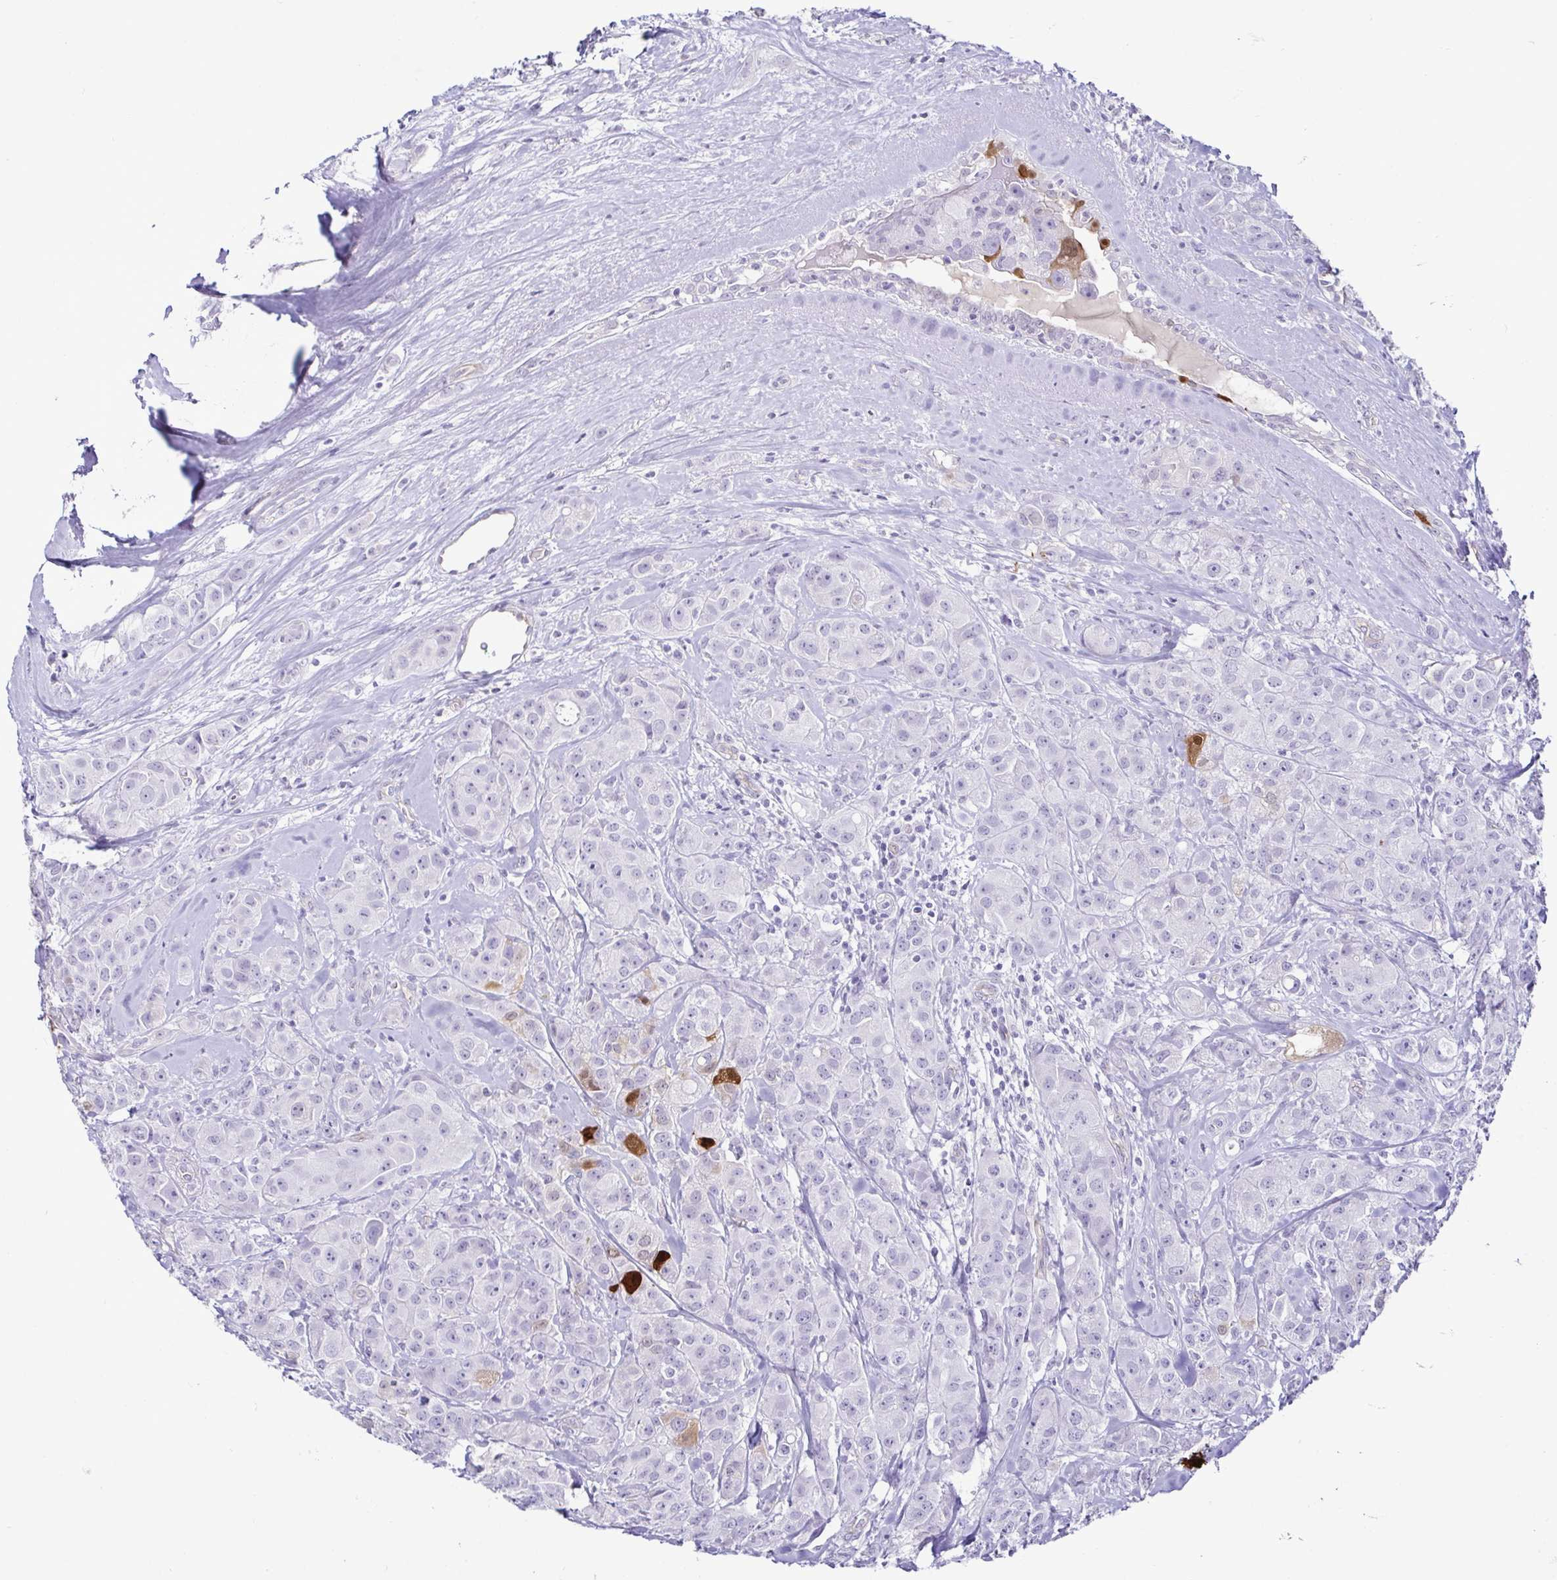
{"staining": {"intensity": "moderate", "quantity": "<25%", "location": "cytoplasmic/membranous,nuclear"}, "tissue": "breast cancer", "cell_type": "Tumor cells", "image_type": "cancer", "snomed": [{"axis": "morphology", "description": "Normal tissue, NOS"}, {"axis": "morphology", "description": "Duct carcinoma"}, {"axis": "topography", "description": "Breast"}], "caption": "A histopathology image showing moderate cytoplasmic/membranous and nuclear staining in approximately <25% of tumor cells in breast cancer (intraductal carcinoma), as visualized by brown immunohistochemical staining.", "gene": "CASP14", "patient": {"sex": "female", "age": 43}}